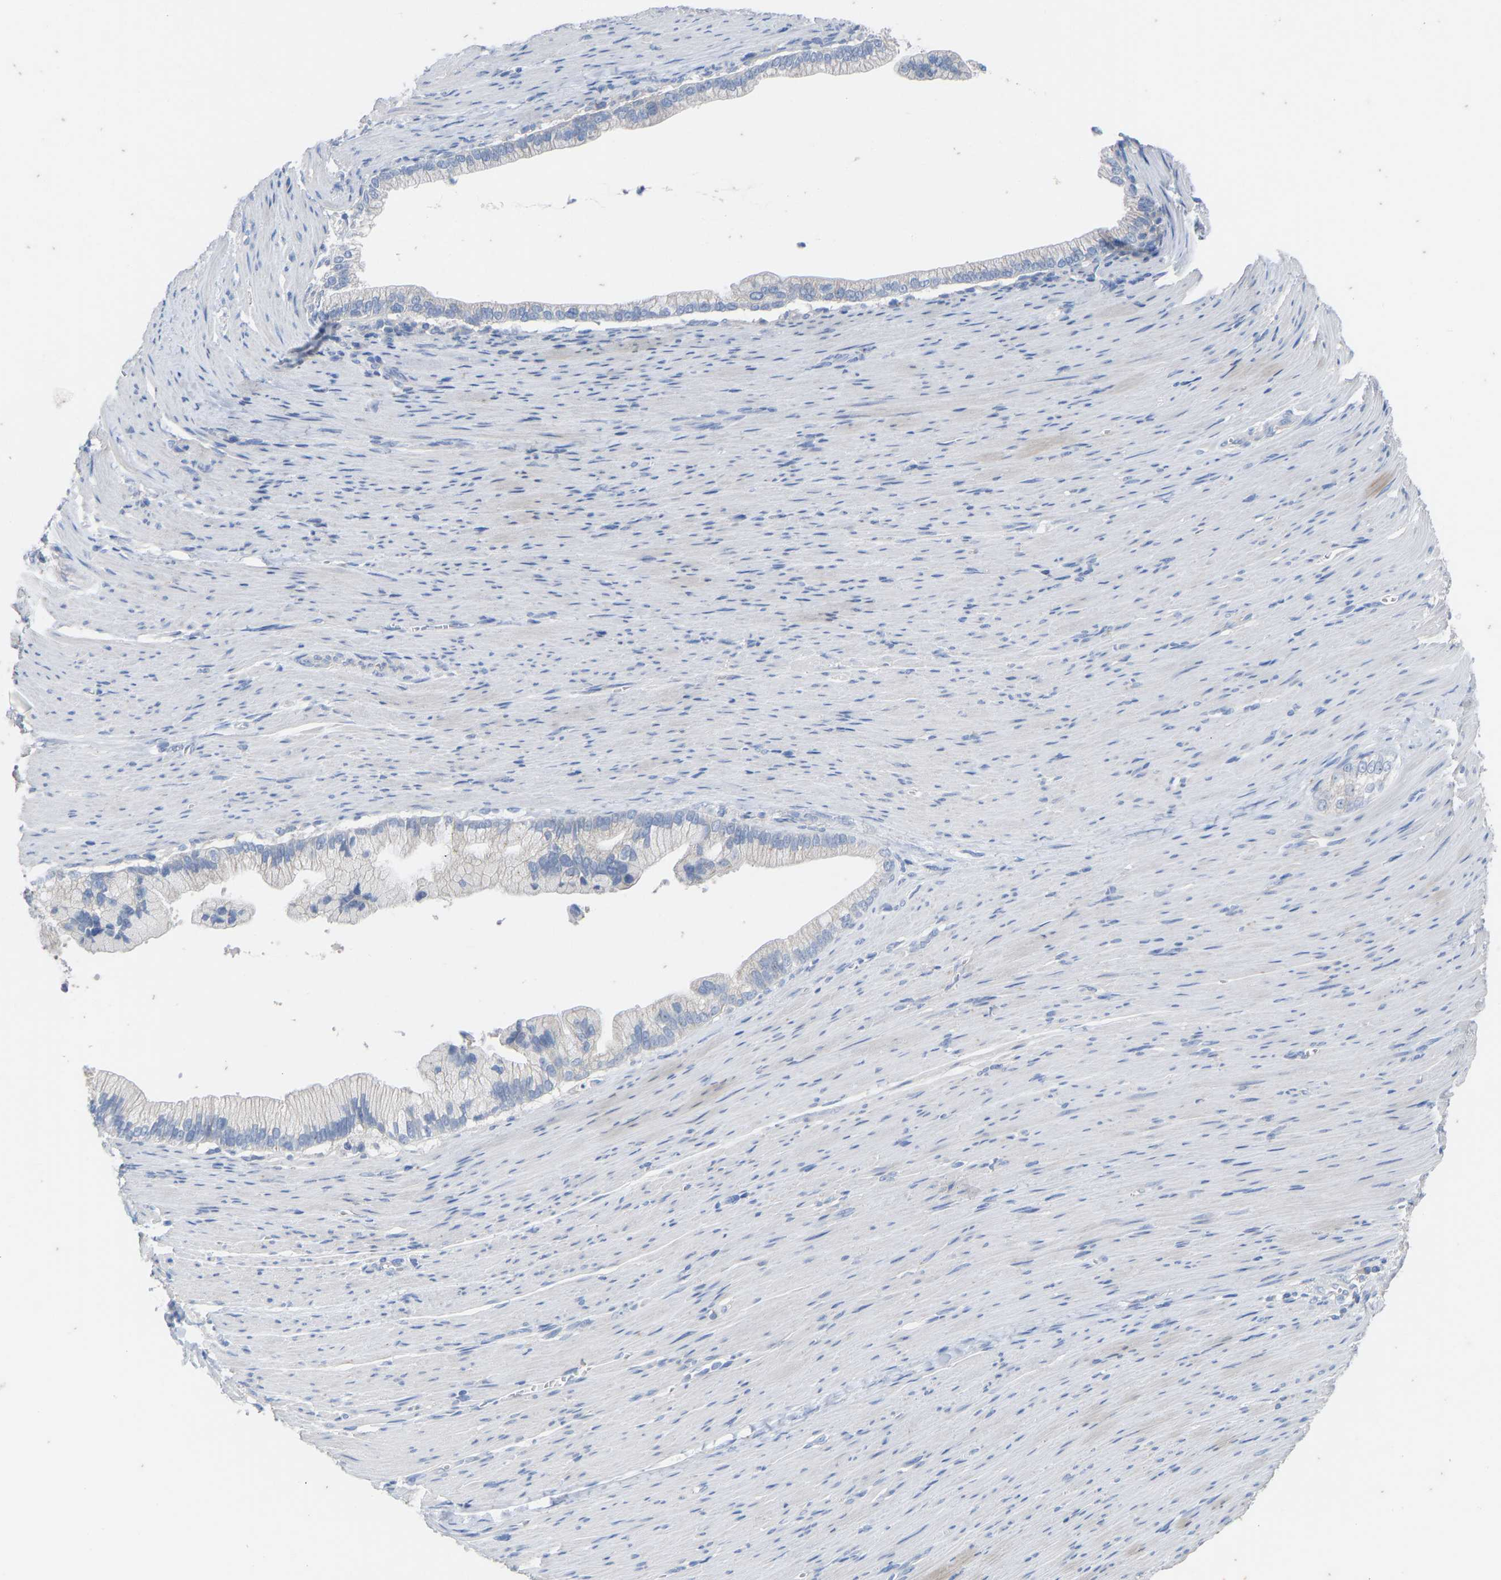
{"staining": {"intensity": "negative", "quantity": "none", "location": "none"}, "tissue": "pancreatic cancer", "cell_type": "Tumor cells", "image_type": "cancer", "snomed": [{"axis": "morphology", "description": "Adenocarcinoma, NOS"}, {"axis": "topography", "description": "Pancreas"}], "caption": "The immunohistochemistry micrograph has no significant expression in tumor cells of pancreatic cancer (adenocarcinoma) tissue. (DAB IHC, high magnification).", "gene": "OLIG2", "patient": {"sex": "male", "age": 69}}